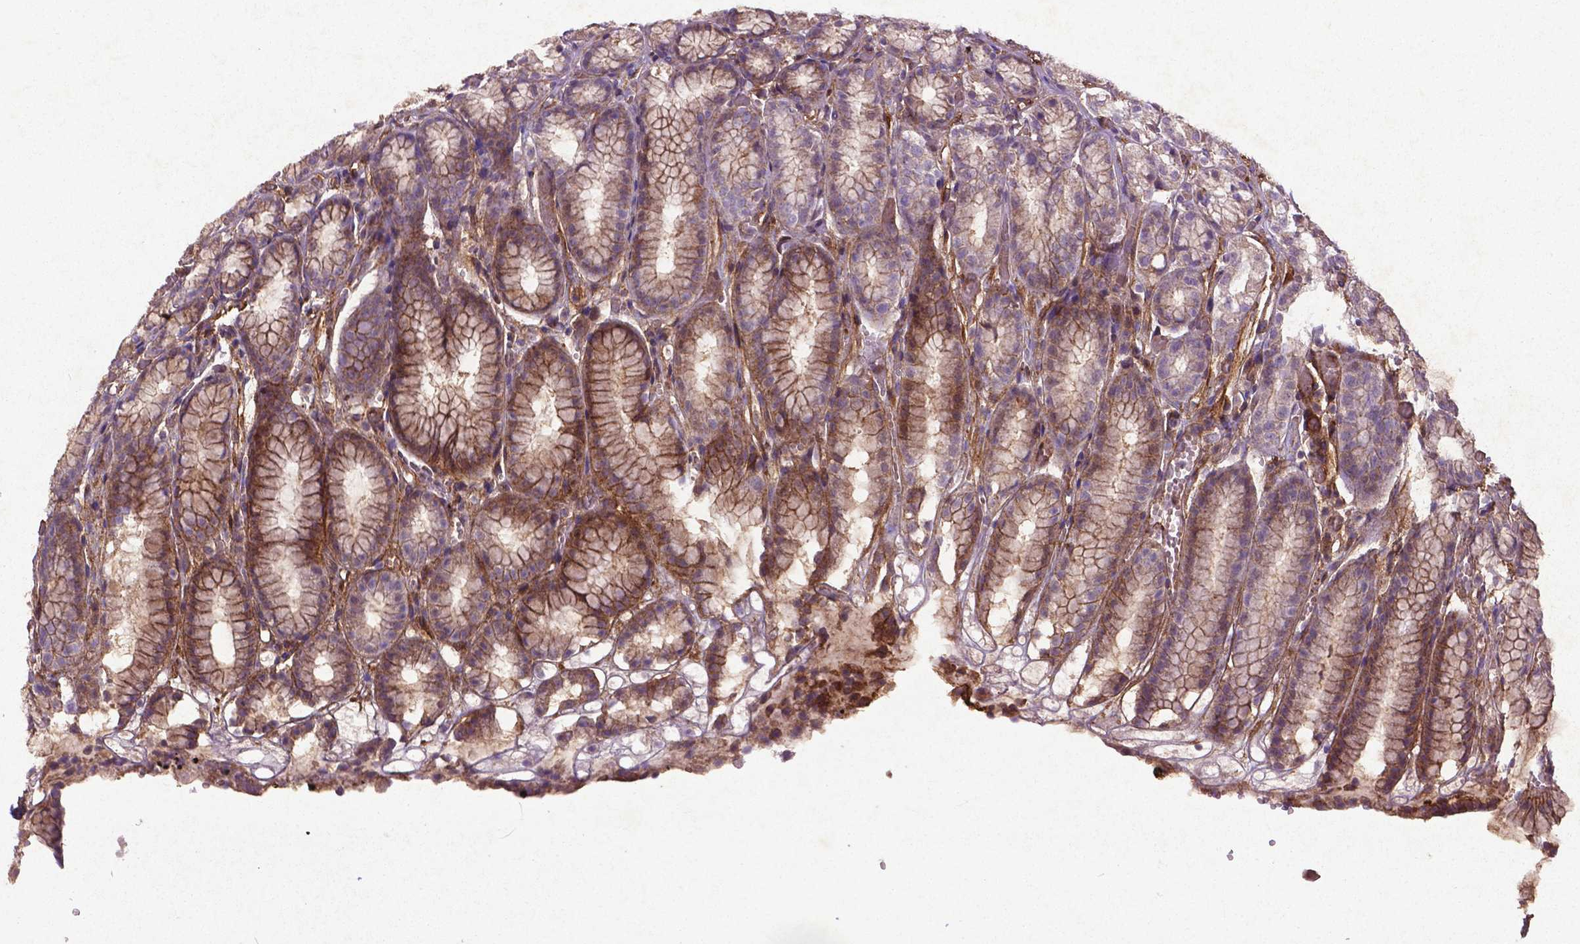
{"staining": {"intensity": "moderate", "quantity": "25%-75%", "location": "cytoplasmic/membranous"}, "tissue": "stomach", "cell_type": "Glandular cells", "image_type": "normal", "snomed": [{"axis": "morphology", "description": "Normal tissue, NOS"}, {"axis": "topography", "description": "Stomach"}], "caption": "Immunohistochemistry (IHC) histopathology image of benign stomach: human stomach stained using immunohistochemistry displays medium levels of moderate protein expression localized specifically in the cytoplasmic/membranous of glandular cells, appearing as a cytoplasmic/membranous brown color.", "gene": "RRAS", "patient": {"sex": "male", "age": 70}}